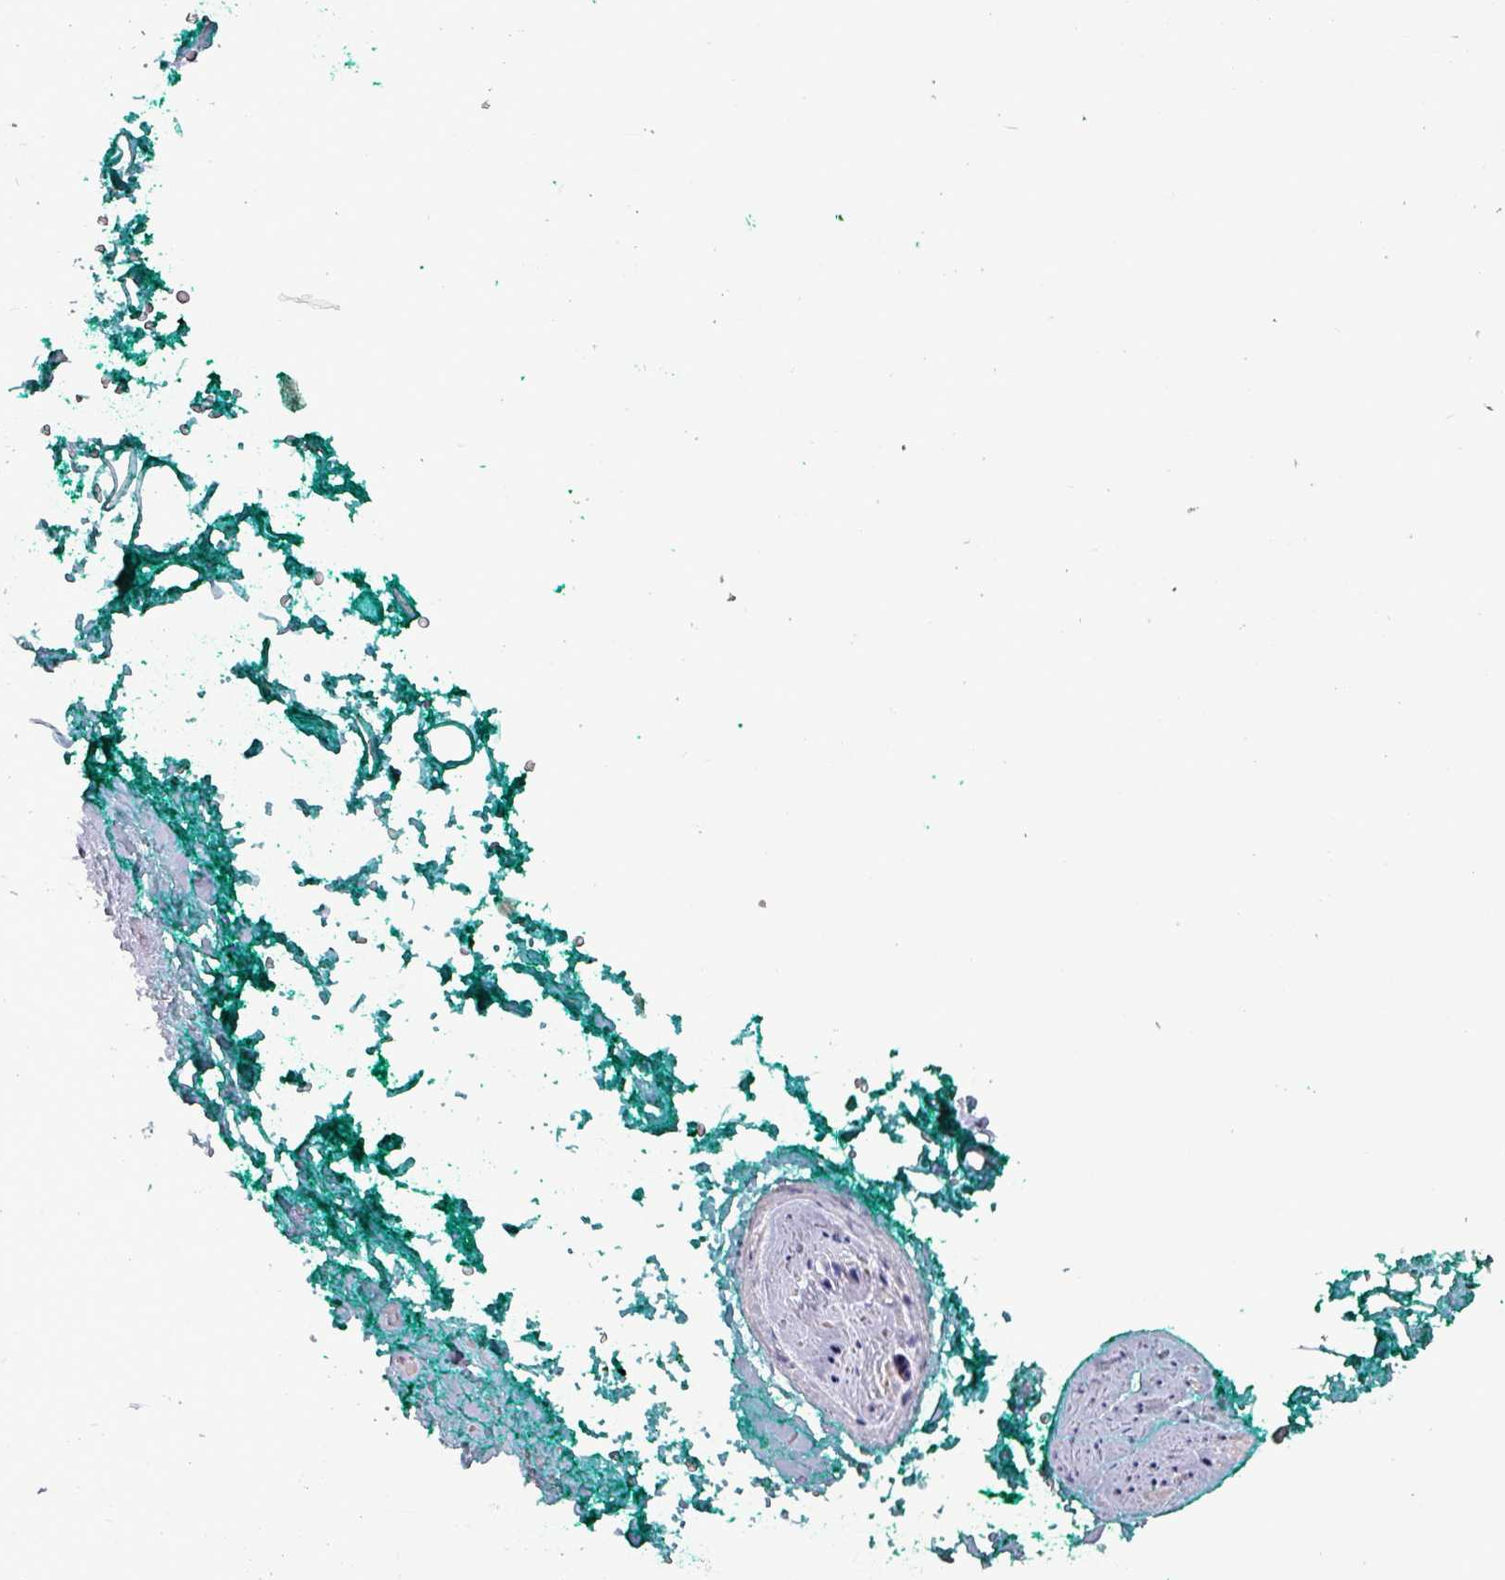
{"staining": {"intensity": "negative", "quantity": "none", "location": "none"}, "tissue": "adipose tissue", "cell_type": "Adipocytes", "image_type": "normal", "snomed": [{"axis": "morphology", "description": "Normal tissue, NOS"}, {"axis": "morphology", "description": "Adenocarcinoma, High grade"}, {"axis": "topography", "description": "Prostate"}, {"axis": "topography", "description": "Peripheral nerve tissue"}], "caption": "Immunohistochemistry (IHC) photomicrograph of unremarkable adipose tissue: human adipose tissue stained with DAB reveals no significant protein staining in adipocytes. The staining was performed using DAB (3,3'-diaminobenzidine) to visualize the protein expression in brown, while the nuclei were stained in blue with hematoxylin (Magnification: 20x).", "gene": "ZNF322", "patient": {"sex": "male", "age": 68}}